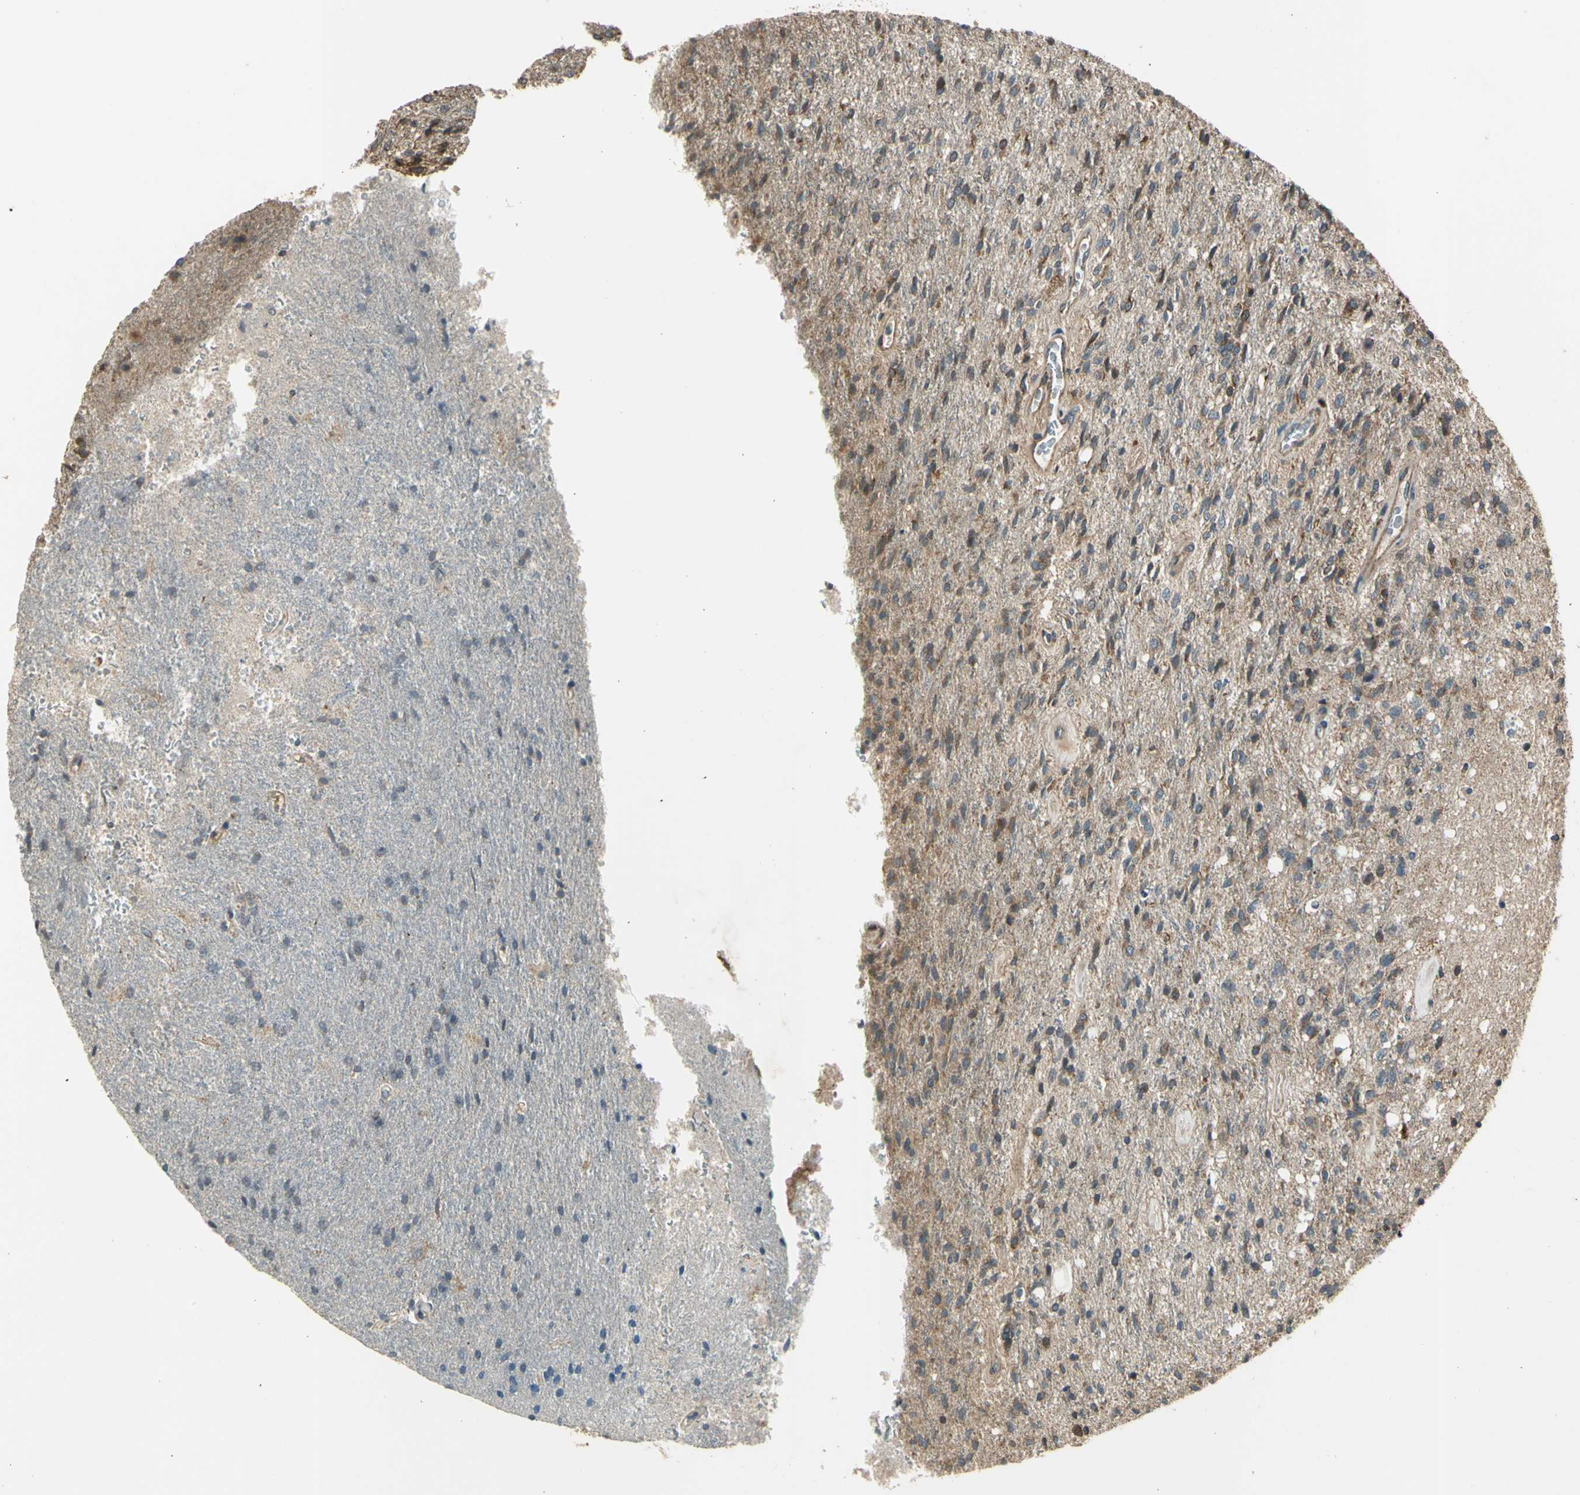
{"staining": {"intensity": "weak", "quantity": ">75%", "location": "cytoplasmic/membranous"}, "tissue": "glioma", "cell_type": "Tumor cells", "image_type": "cancer", "snomed": [{"axis": "morphology", "description": "Normal tissue, NOS"}, {"axis": "morphology", "description": "Glioma, malignant, High grade"}, {"axis": "topography", "description": "Cerebral cortex"}], "caption": "The immunohistochemical stain shows weak cytoplasmic/membranous staining in tumor cells of glioma tissue. Nuclei are stained in blue.", "gene": "EFNB2", "patient": {"sex": "male", "age": 77}}